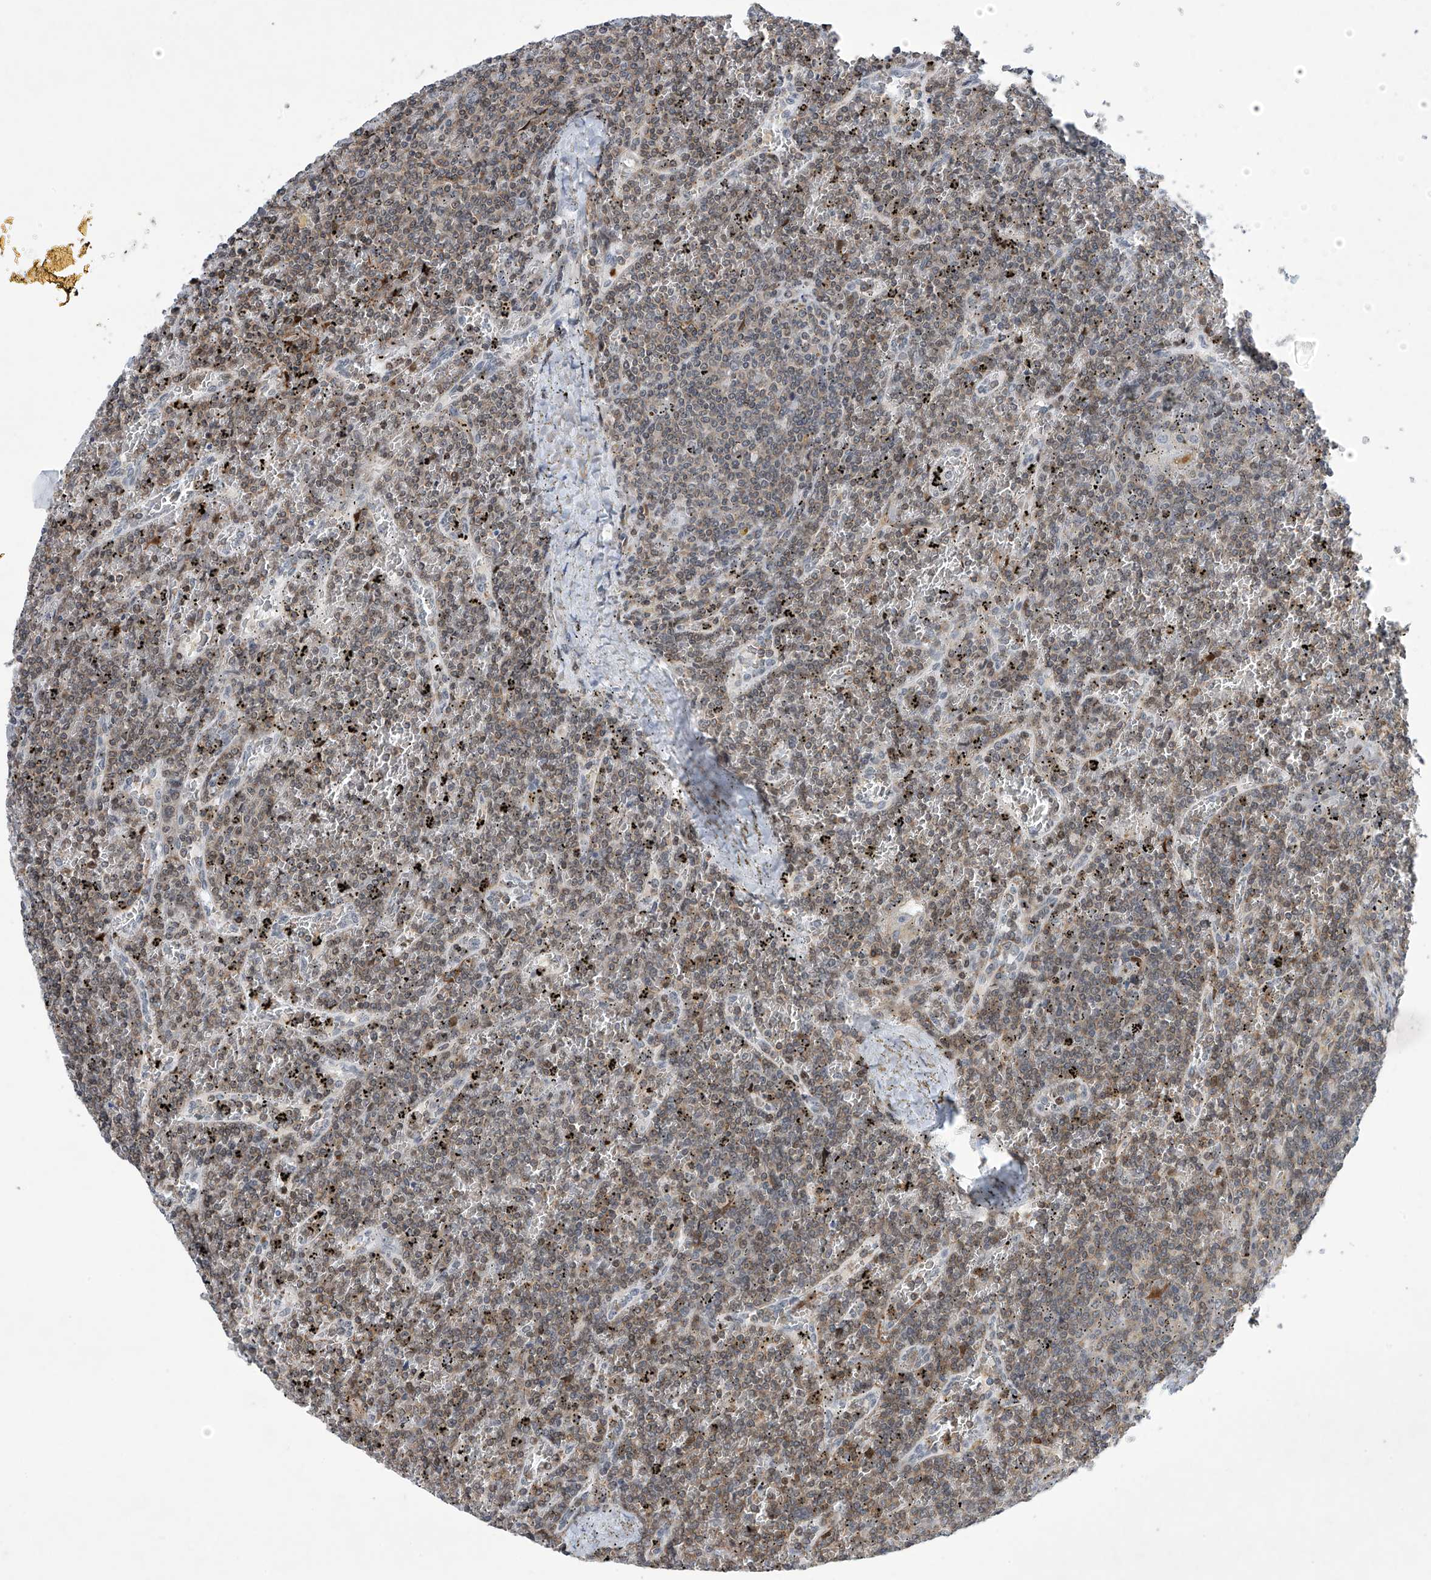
{"staining": {"intensity": "weak", "quantity": "25%-75%", "location": "cytoplasmic/membranous"}, "tissue": "lymphoma", "cell_type": "Tumor cells", "image_type": "cancer", "snomed": [{"axis": "morphology", "description": "Malignant lymphoma, non-Hodgkin's type, Low grade"}, {"axis": "topography", "description": "Spleen"}], "caption": "Lymphoma stained with DAB immunohistochemistry (IHC) reveals low levels of weak cytoplasmic/membranous expression in approximately 25%-75% of tumor cells.", "gene": "MSL3", "patient": {"sex": "female", "age": 19}}